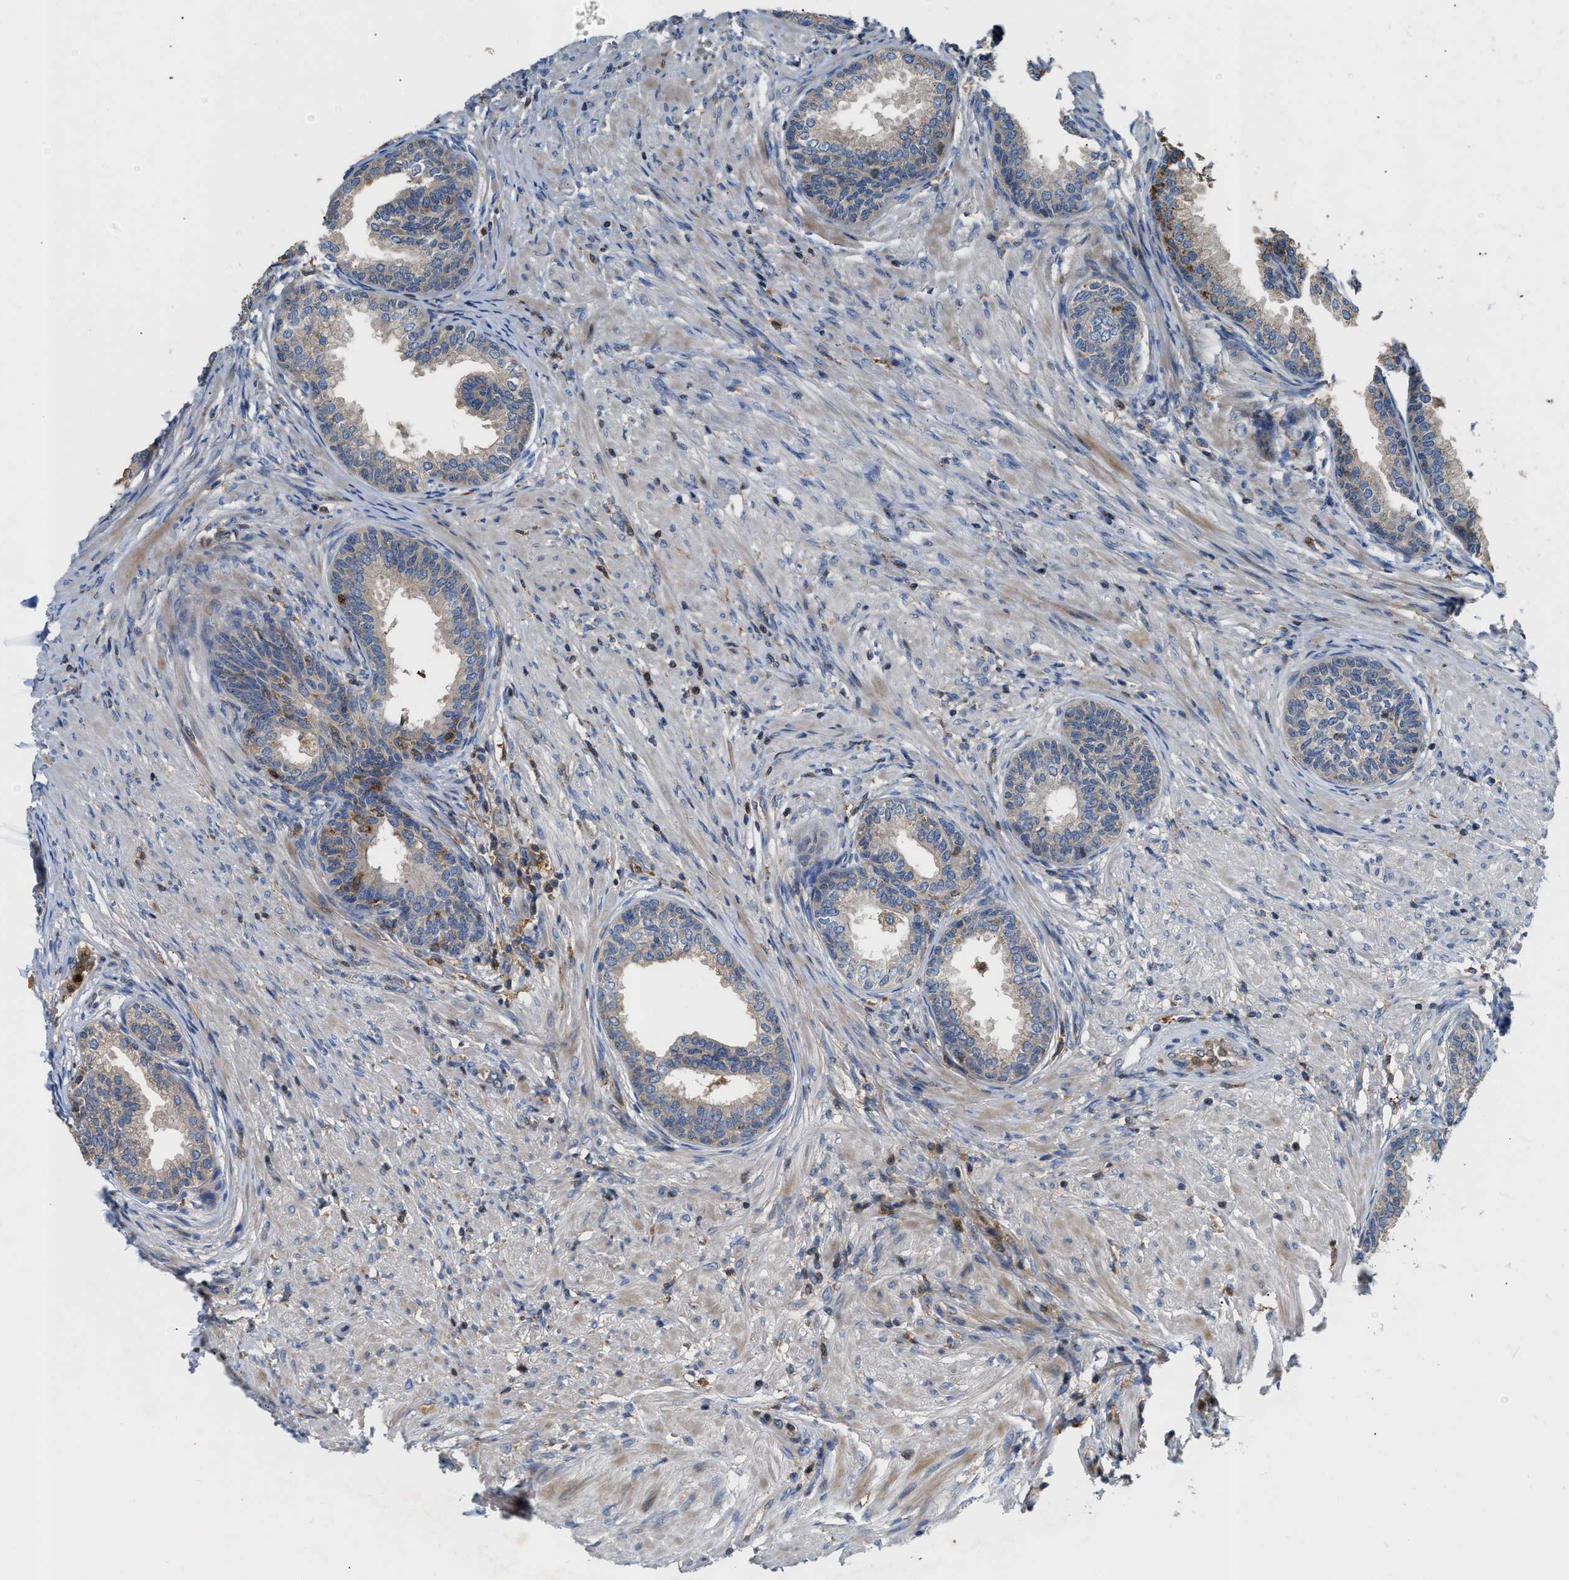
{"staining": {"intensity": "weak", "quantity": "25%-75%", "location": "cytoplasmic/membranous"}, "tissue": "prostate", "cell_type": "Glandular cells", "image_type": "normal", "snomed": [{"axis": "morphology", "description": "Normal tissue, NOS"}, {"axis": "topography", "description": "Prostate"}], "caption": "Immunohistochemistry image of benign prostate stained for a protein (brown), which displays low levels of weak cytoplasmic/membranous positivity in about 25%-75% of glandular cells.", "gene": "OSTF1", "patient": {"sex": "male", "age": 76}}